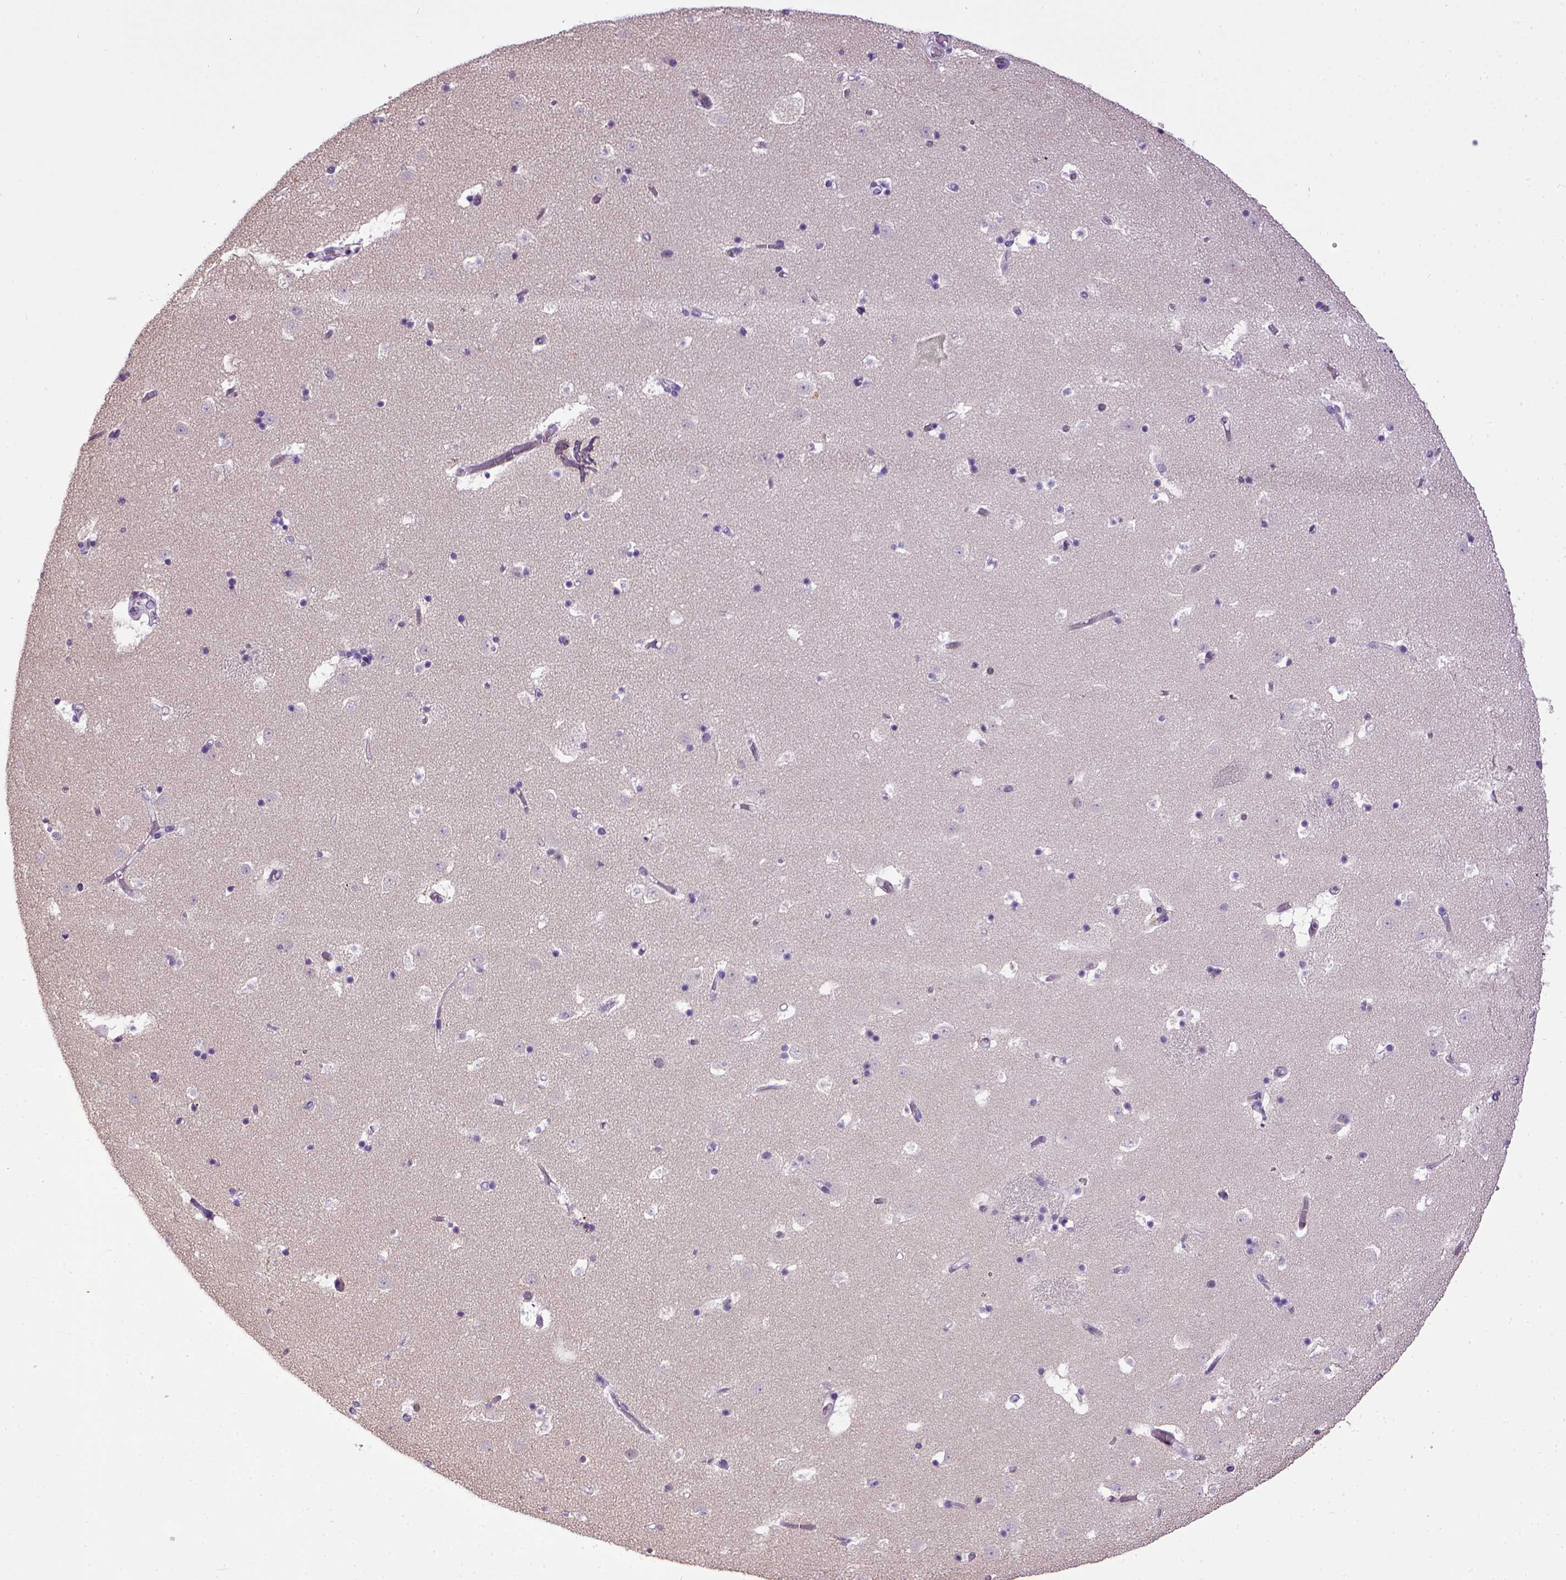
{"staining": {"intensity": "negative", "quantity": "none", "location": "none"}, "tissue": "caudate", "cell_type": "Glial cells", "image_type": "normal", "snomed": [{"axis": "morphology", "description": "Normal tissue, NOS"}, {"axis": "topography", "description": "Lateral ventricle wall"}], "caption": "Immunohistochemistry photomicrograph of benign caudate stained for a protein (brown), which demonstrates no staining in glial cells. The staining was performed using DAB to visualize the protein expression in brown, while the nuclei were stained in blue with hematoxylin (Magnification: 20x).", "gene": "CDH1", "patient": {"sex": "female", "age": 42}}